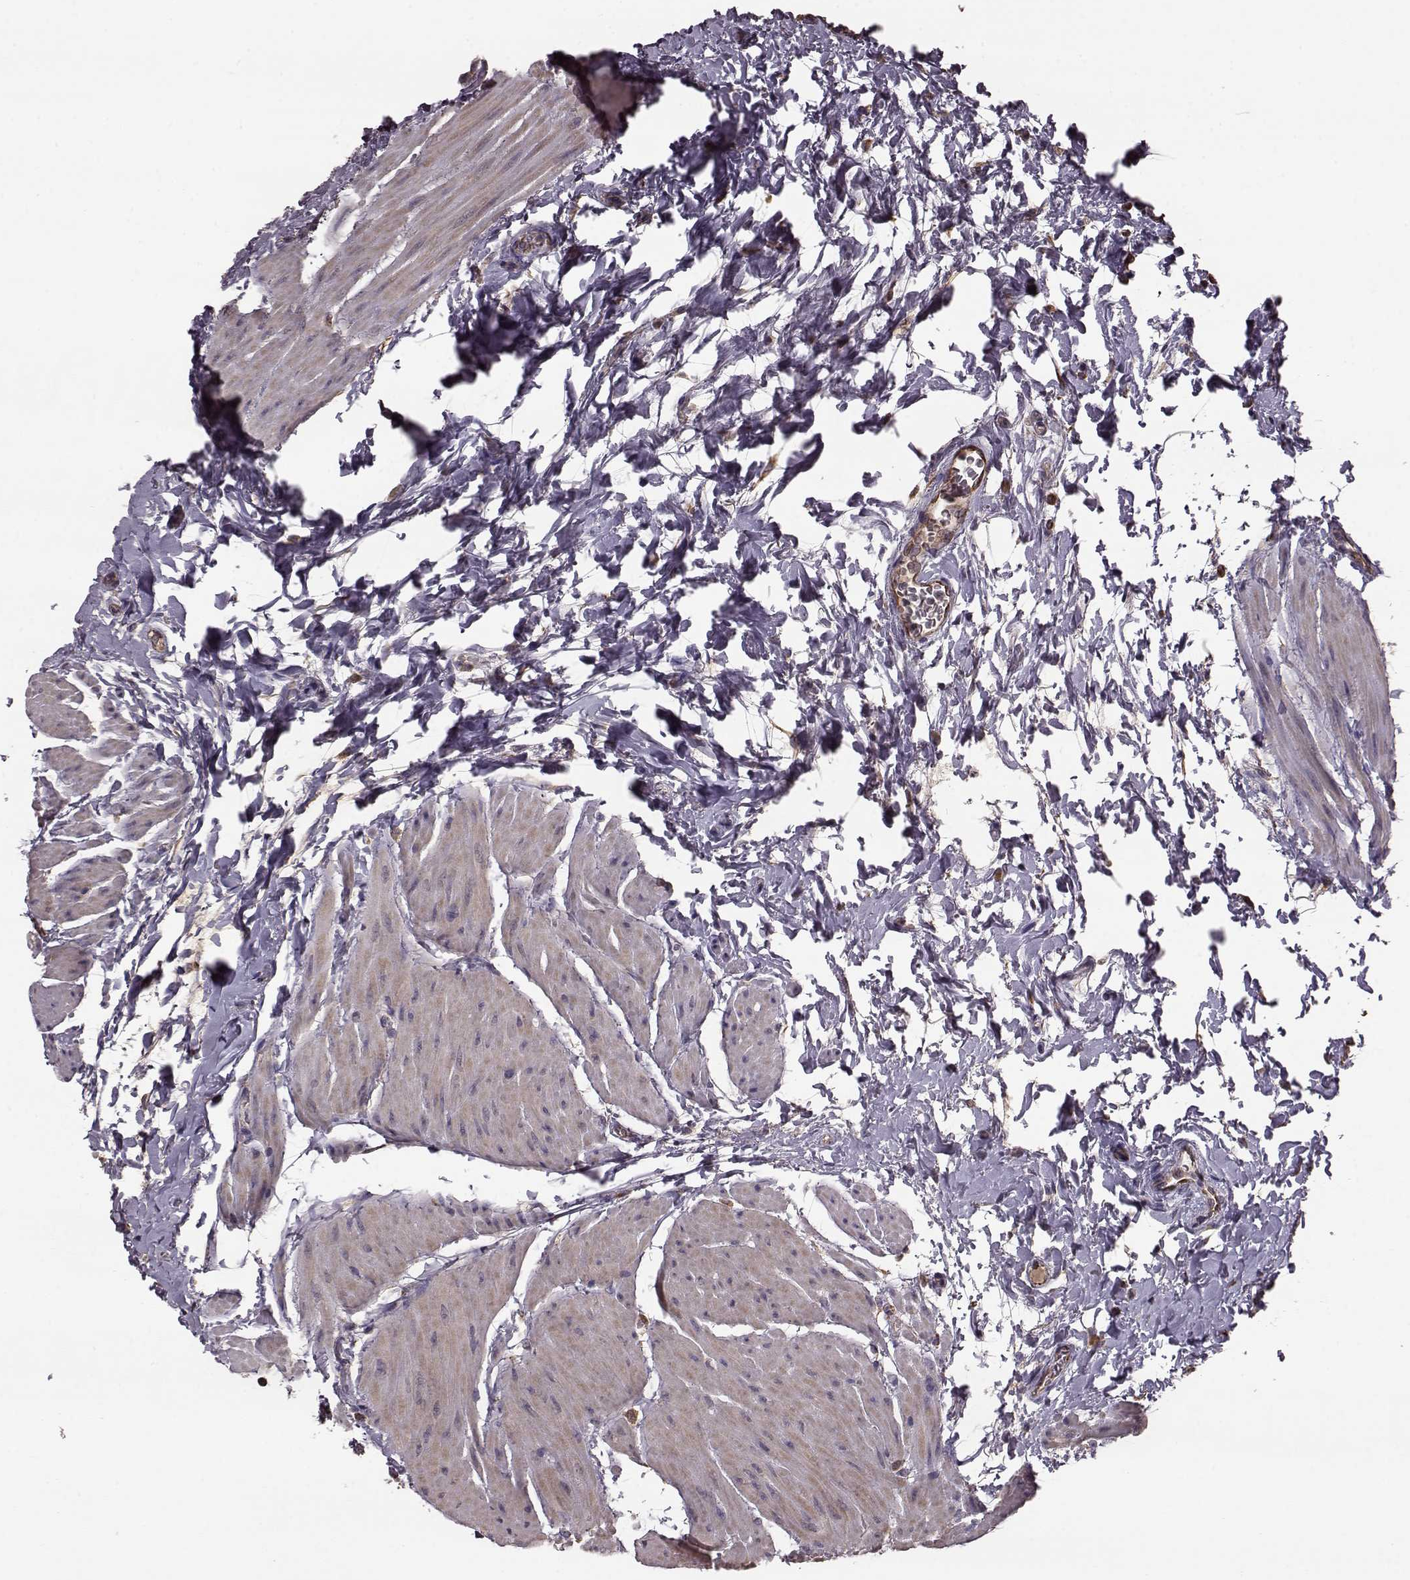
{"staining": {"intensity": "weak", "quantity": ">75%", "location": "cytoplasmic/membranous"}, "tissue": "urinary bladder", "cell_type": "Urothelial cells", "image_type": "normal", "snomed": [{"axis": "morphology", "description": "Normal tissue, NOS"}, {"axis": "topography", "description": "Urinary bladder"}], "caption": "This histopathology image reveals immunohistochemistry staining of unremarkable urinary bladder, with low weak cytoplasmic/membranous staining in about >75% of urothelial cells.", "gene": "NTF3", "patient": {"sex": "male", "age": 69}}